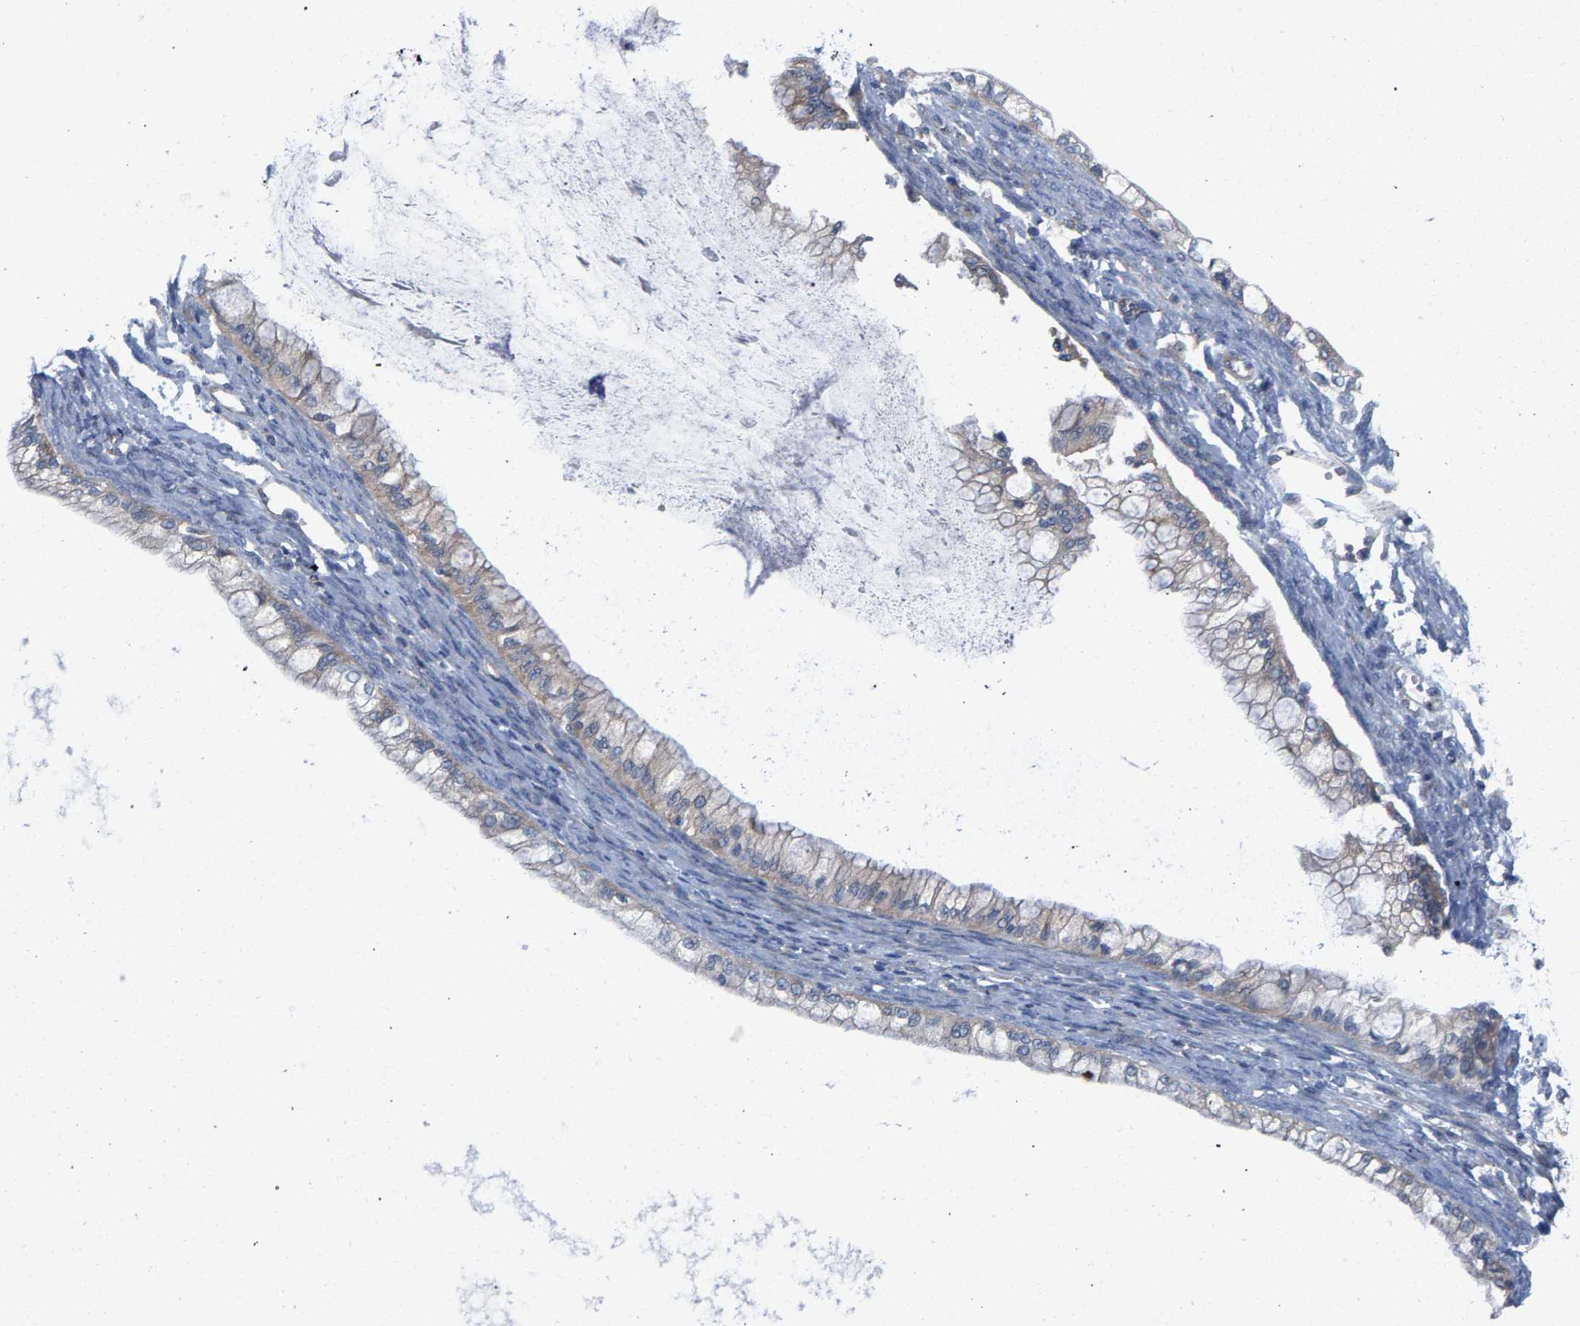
{"staining": {"intensity": "weak", "quantity": "25%-75%", "location": "cytoplasmic/membranous"}, "tissue": "ovarian cancer", "cell_type": "Tumor cells", "image_type": "cancer", "snomed": [{"axis": "morphology", "description": "Cystadenocarcinoma, mucinous, NOS"}, {"axis": "topography", "description": "Ovary"}], "caption": "Weak cytoplasmic/membranous positivity for a protein is appreciated in about 25%-75% of tumor cells of ovarian cancer (mucinous cystadenocarcinoma) using immunohistochemistry (IHC).", "gene": "MAMDC2", "patient": {"sex": "female", "age": 57}}